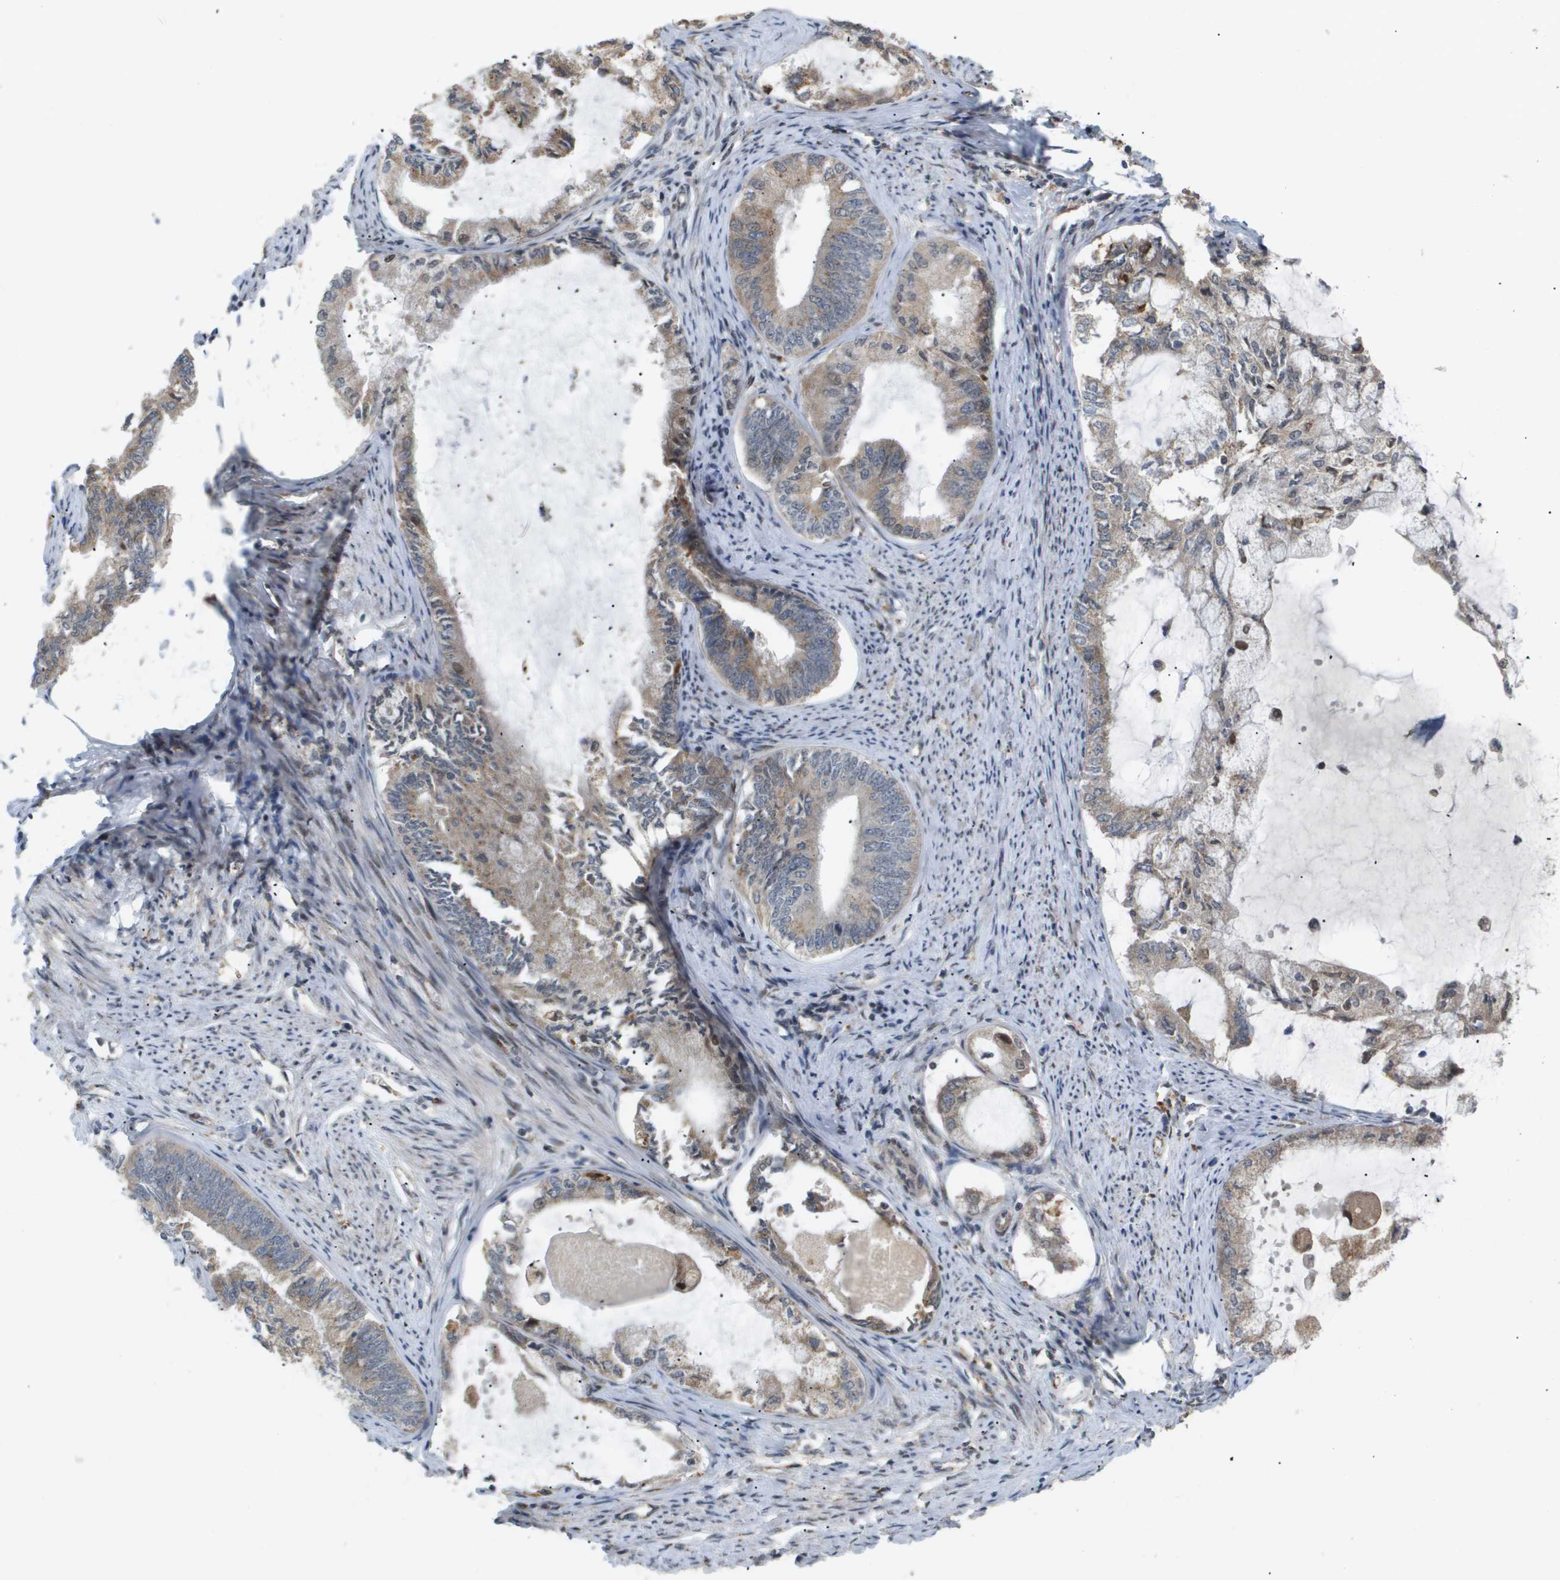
{"staining": {"intensity": "weak", "quantity": ">75%", "location": "cytoplasmic/membranous"}, "tissue": "endometrial cancer", "cell_type": "Tumor cells", "image_type": "cancer", "snomed": [{"axis": "morphology", "description": "Adenocarcinoma, NOS"}, {"axis": "topography", "description": "Endometrium"}], "caption": "A photomicrograph showing weak cytoplasmic/membranous expression in about >75% of tumor cells in adenocarcinoma (endometrial), as visualized by brown immunohistochemical staining.", "gene": "PDGFB", "patient": {"sex": "female", "age": 86}}